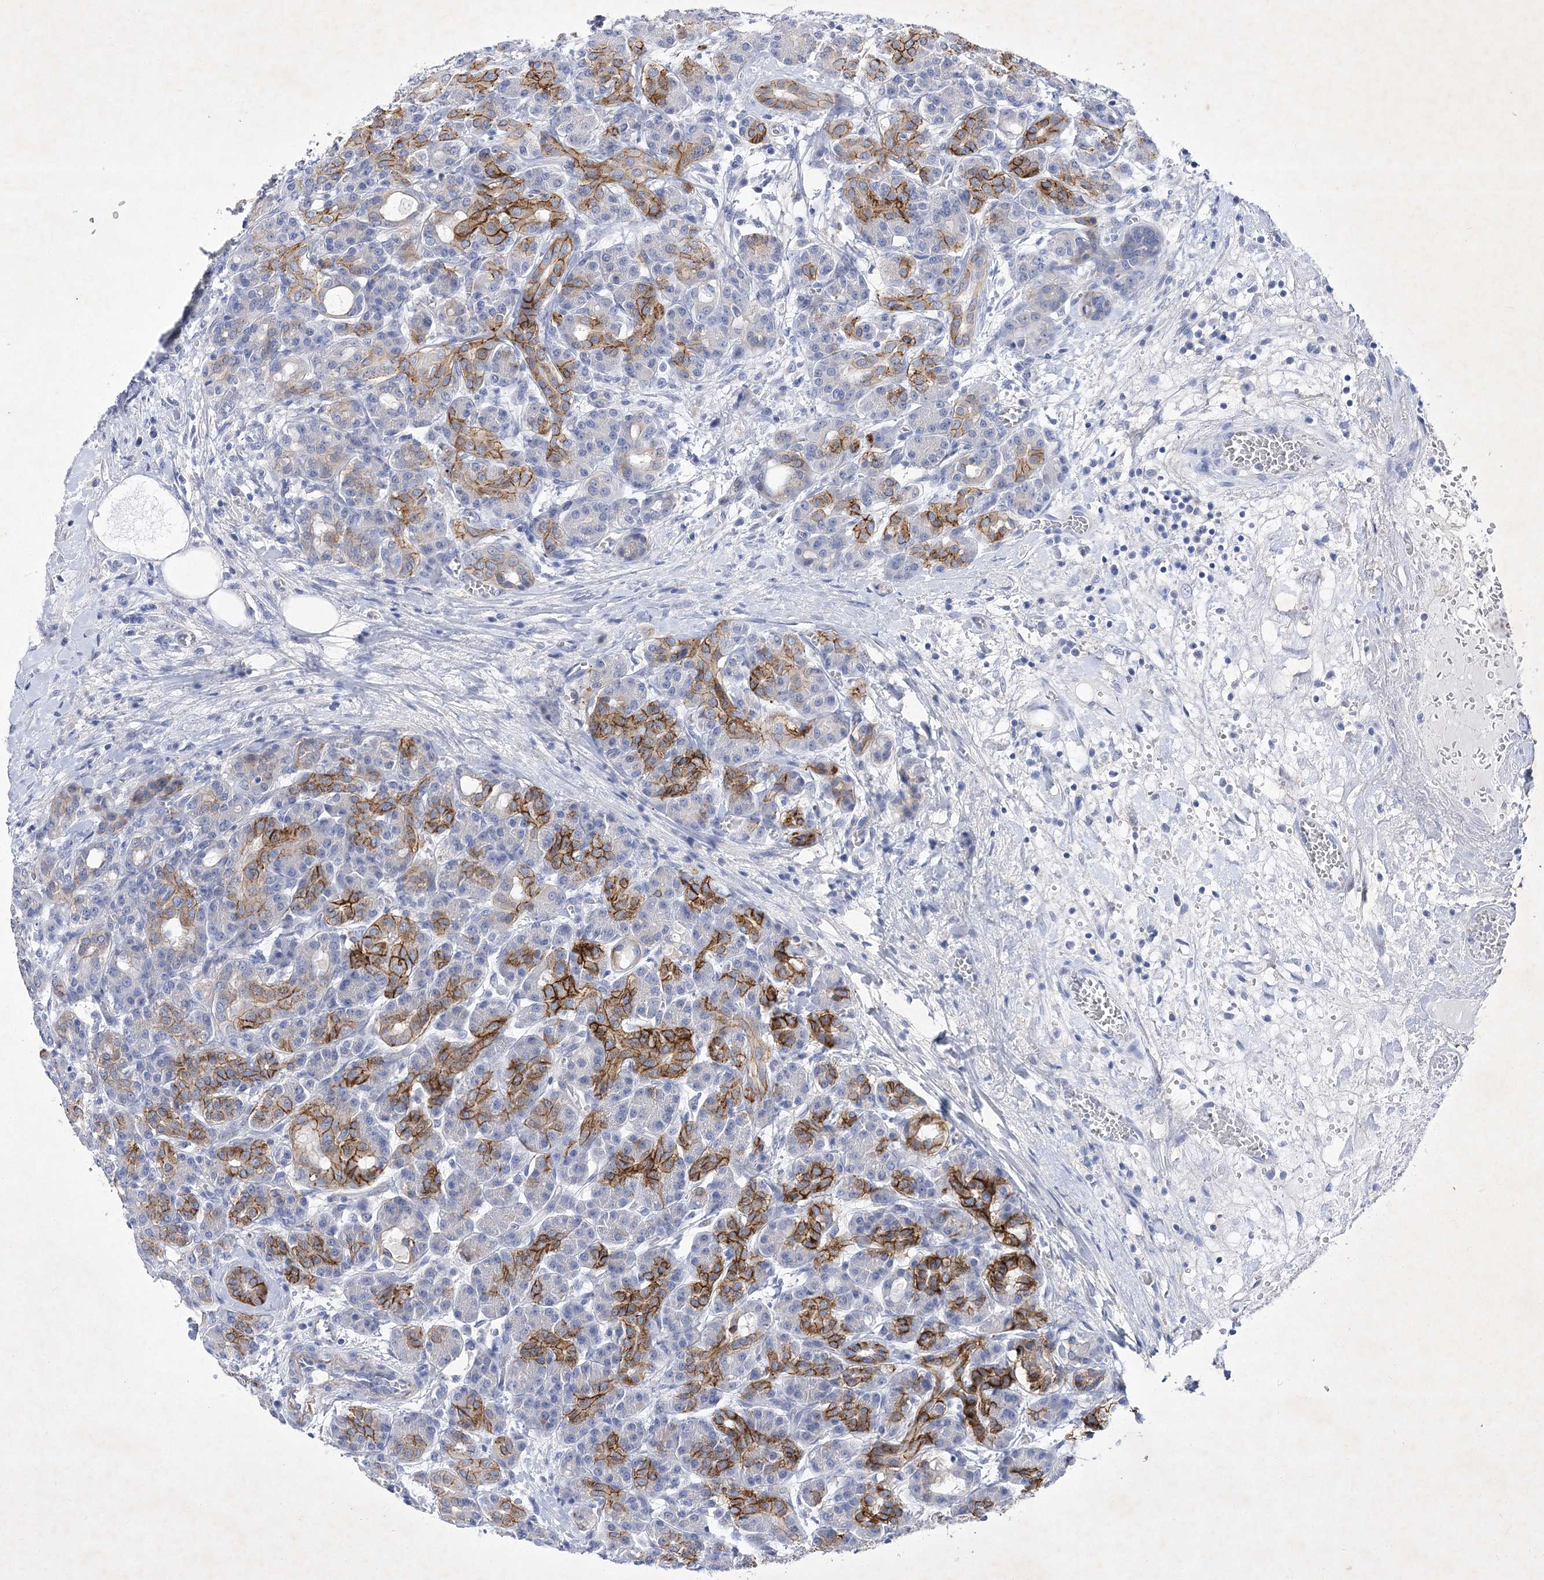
{"staining": {"intensity": "strong", "quantity": "25%-75%", "location": "cytoplasmic/membranous"}, "tissue": "pancreas", "cell_type": "Exocrine glandular cells", "image_type": "normal", "snomed": [{"axis": "morphology", "description": "Normal tissue, NOS"}, {"axis": "topography", "description": "Pancreas"}], "caption": "Immunohistochemistry (IHC) histopathology image of benign pancreas: human pancreas stained using IHC reveals high levels of strong protein expression localized specifically in the cytoplasmic/membranous of exocrine glandular cells, appearing as a cytoplasmic/membranous brown color.", "gene": "GPN1", "patient": {"sex": "male", "age": 63}}